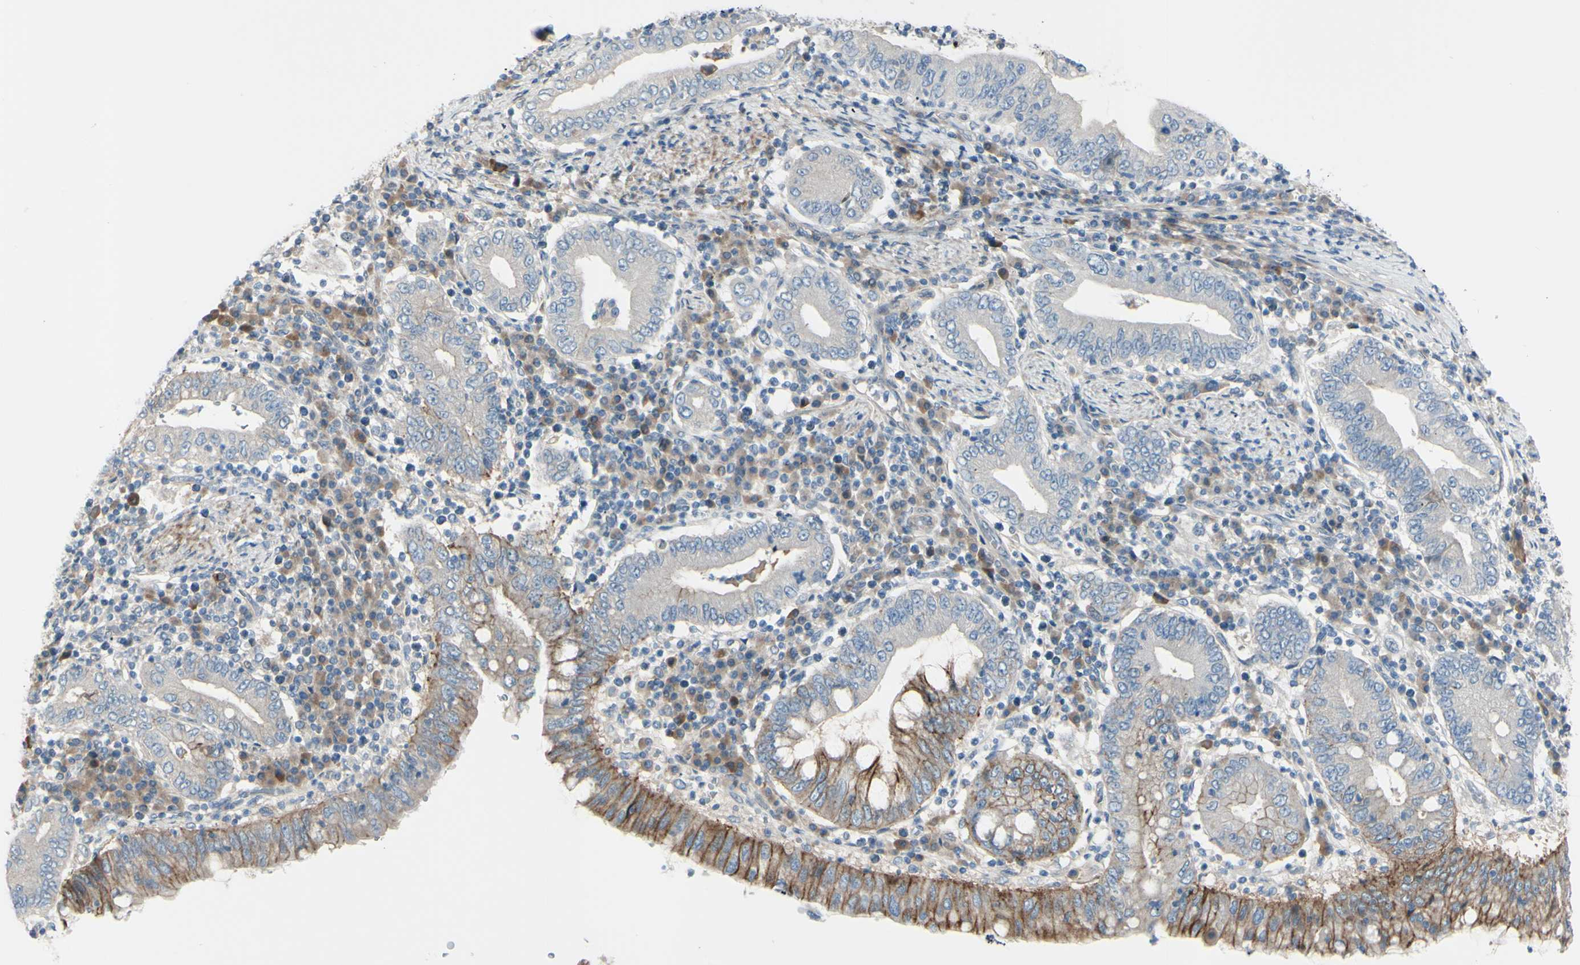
{"staining": {"intensity": "strong", "quantity": "25%-75%", "location": "cytoplasmic/membranous"}, "tissue": "stomach cancer", "cell_type": "Tumor cells", "image_type": "cancer", "snomed": [{"axis": "morphology", "description": "Normal tissue, NOS"}, {"axis": "morphology", "description": "Adenocarcinoma, NOS"}, {"axis": "topography", "description": "Esophagus"}, {"axis": "topography", "description": "Stomach, upper"}, {"axis": "topography", "description": "Peripheral nerve tissue"}], "caption": "Protein staining of stomach adenocarcinoma tissue exhibits strong cytoplasmic/membranous staining in approximately 25%-75% of tumor cells.", "gene": "LRRK1", "patient": {"sex": "male", "age": 62}}